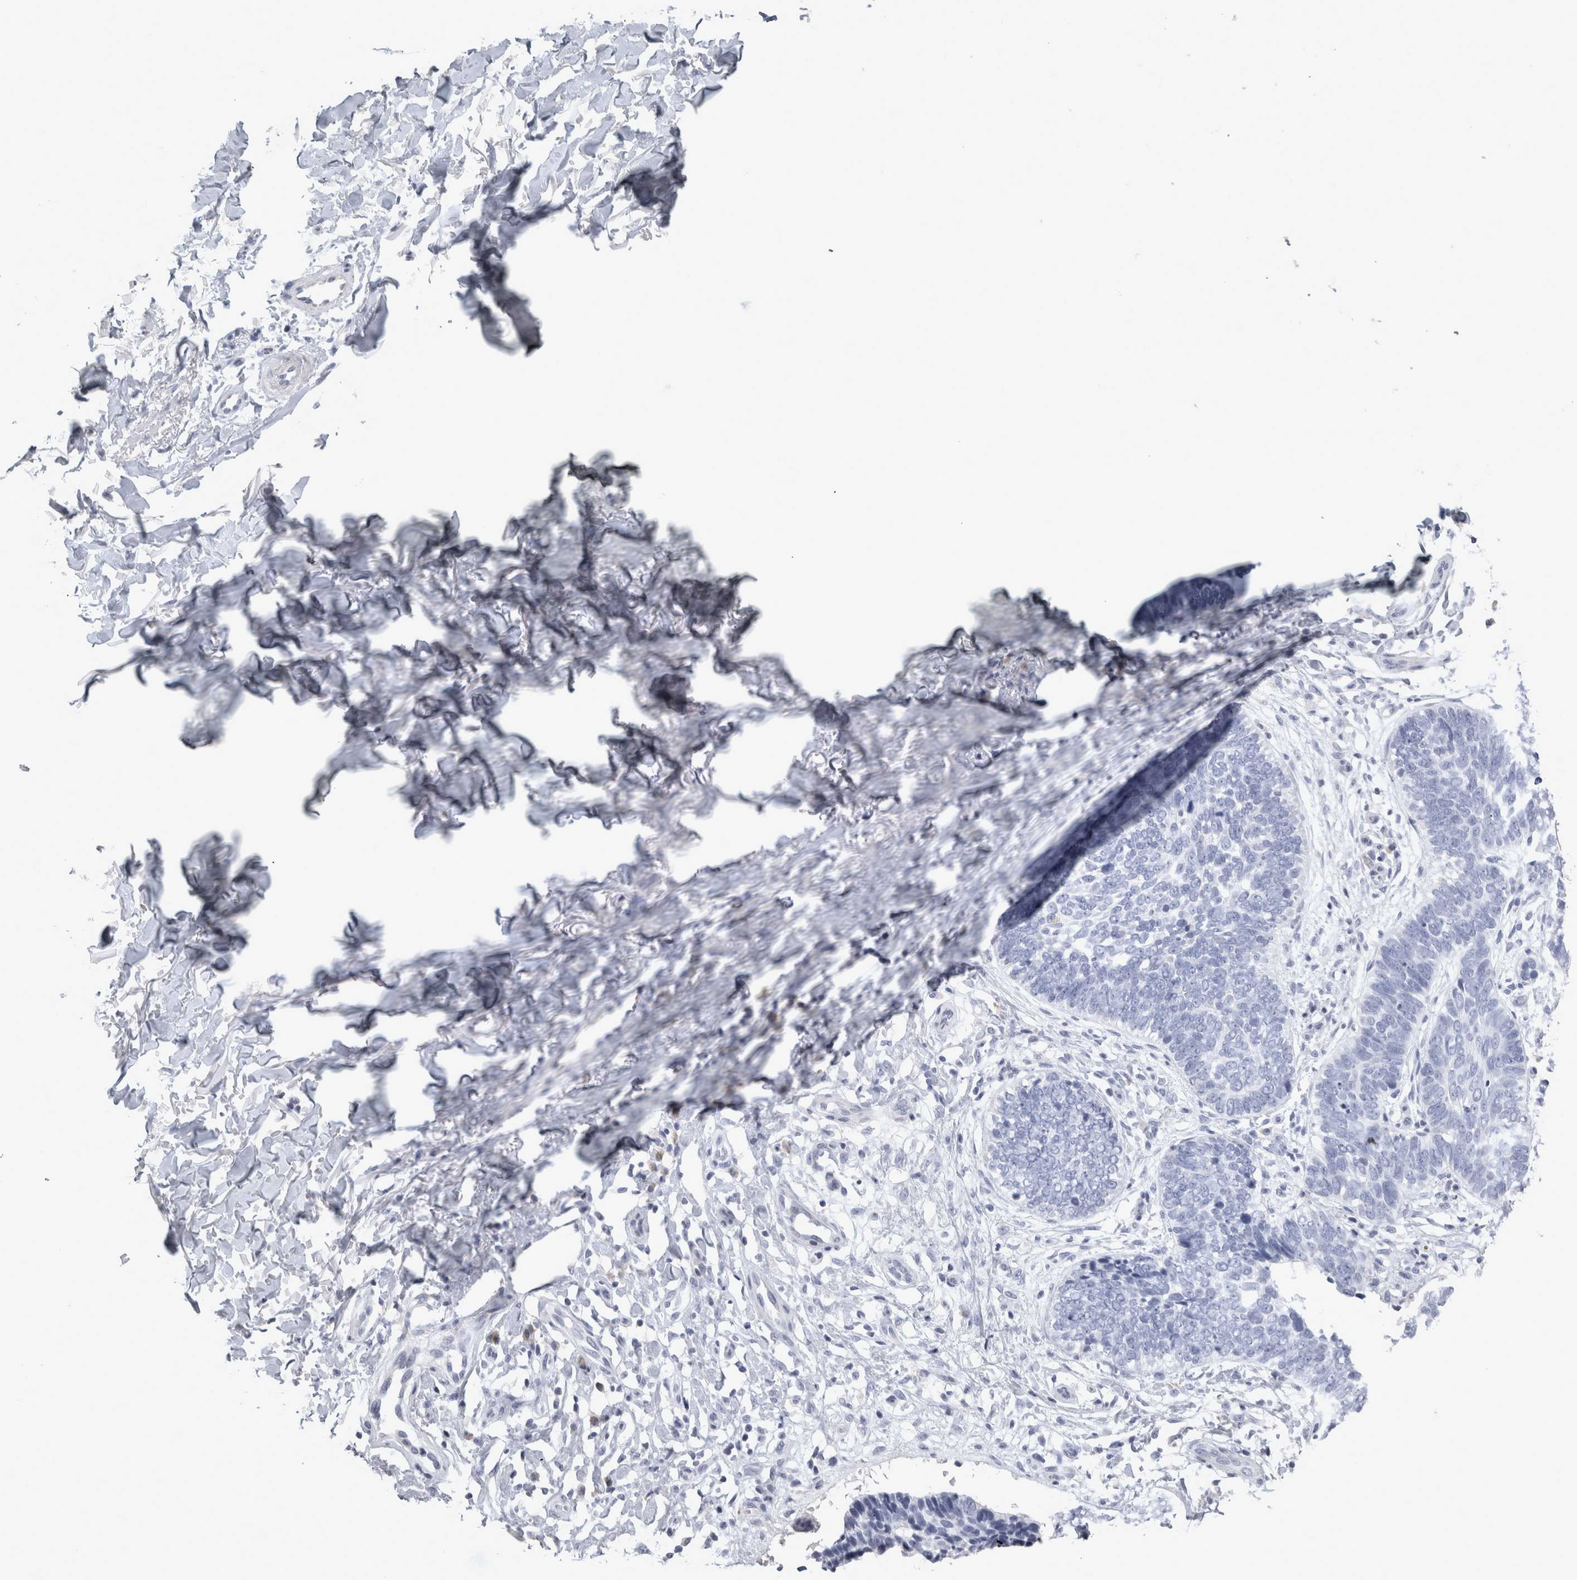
{"staining": {"intensity": "negative", "quantity": "none", "location": "none"}, "tissue": "skin cancer", "cell_type": "Tumor cells", "image_type": "cancer", "snomed": [{"axis": "morphology", "description": "Normal tissue, NOS"}, {"axis": "morphology", "description": "Basal cell carcinoma"}, {"axis": "topography", "description": "Skin"}], "caption": "Immunohistochemistry (IHC) histopathology image of neoplastic tissue: human basal cell carcinoma (skin) stained with DAB (3,3'-diaminobenzidine) shows no significant protein positivity in tumor cells.", "gene": "TCAP", "patient": {"sex": "male", "age": 77}}